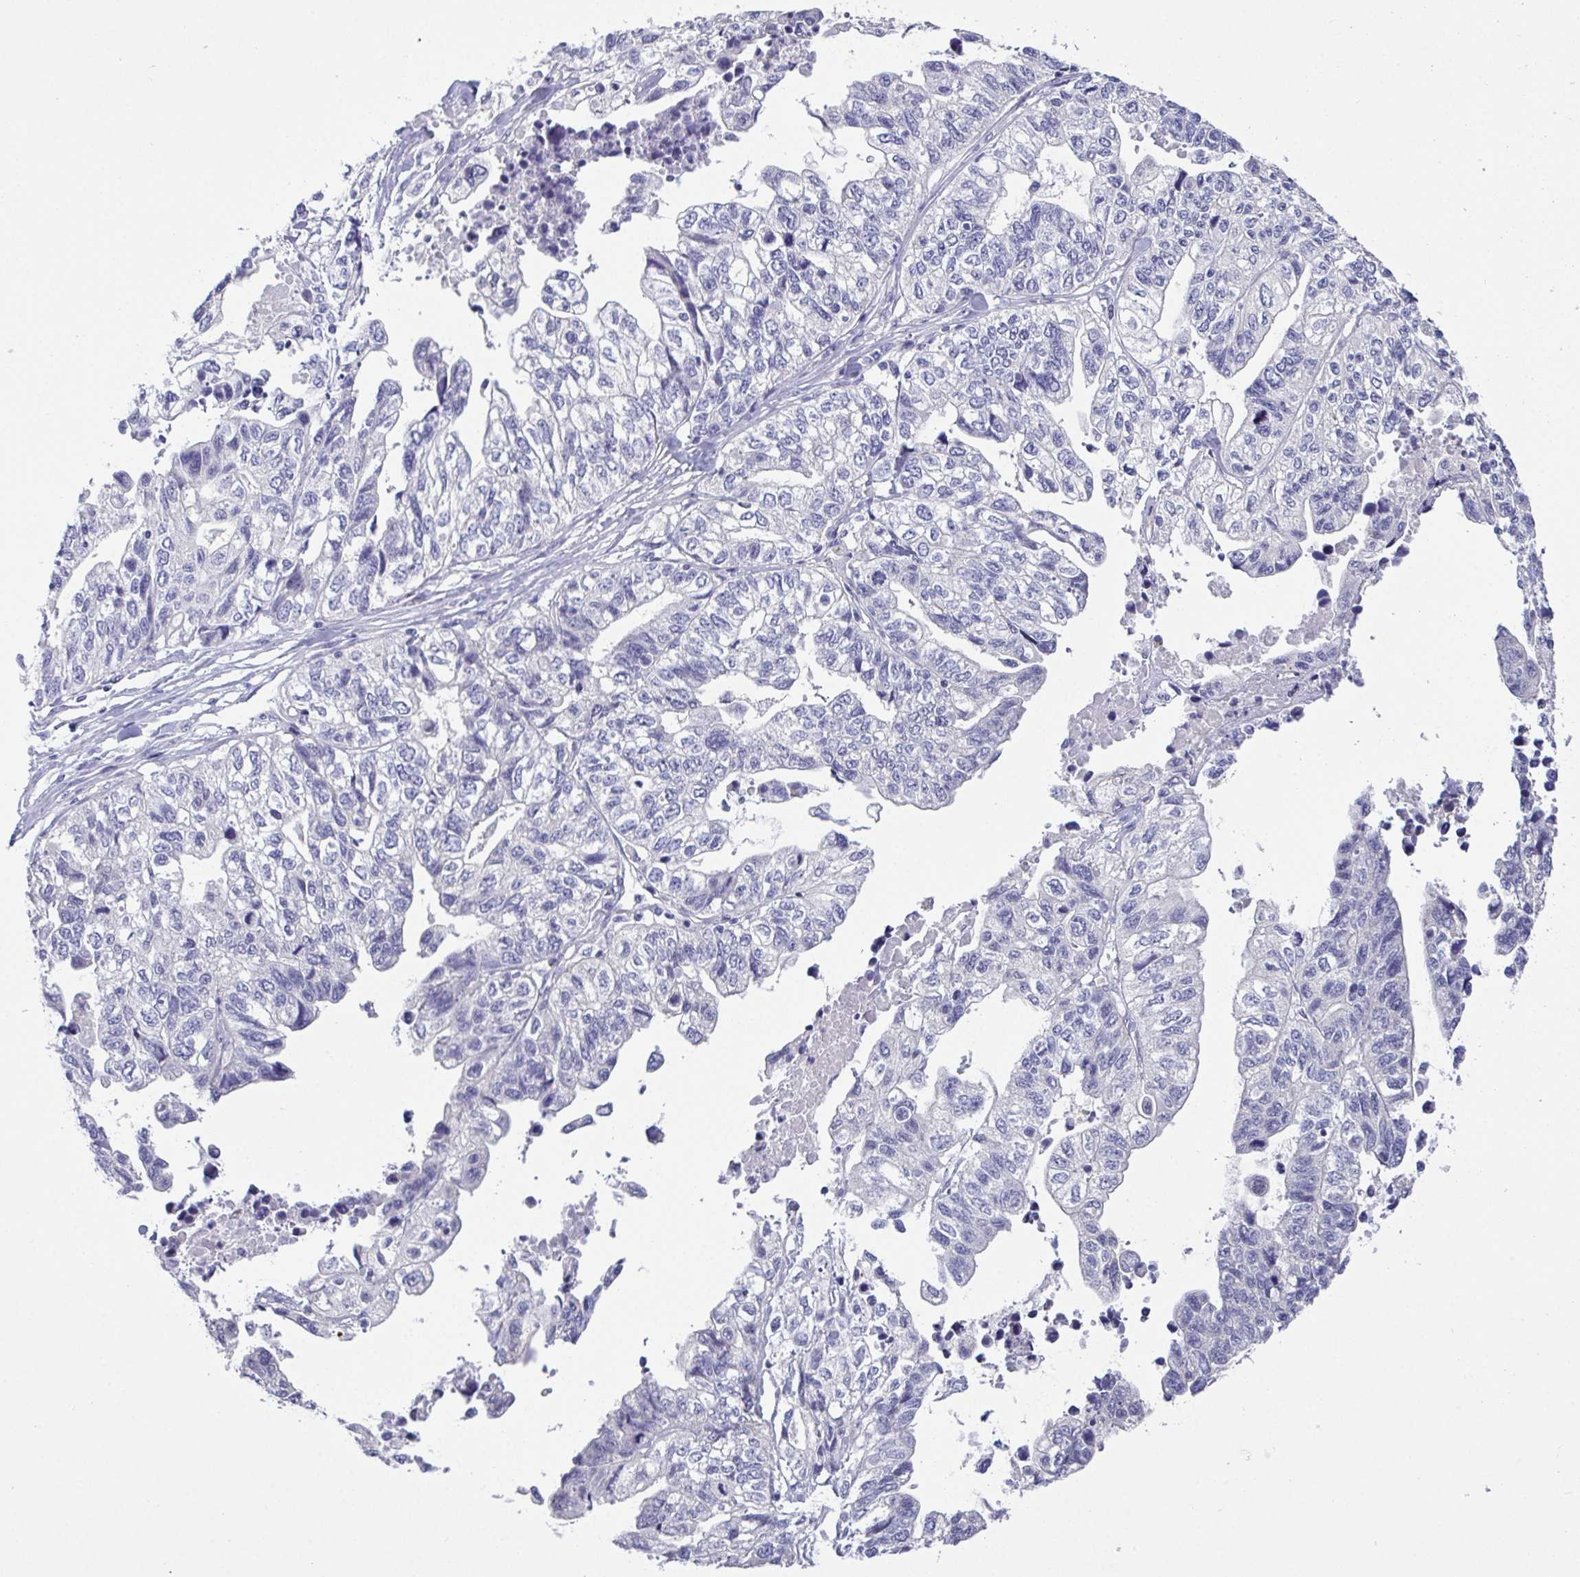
{"staining": {"intensity": "negative", "quantity": "none", "location": "none"}, "tissue": "stomach cancer", "cell_type": "Tumor cells", "image_type": "cancer", "snomed": [{"axis": "morphology", "description": "Adenocarcinoma, NOS"}, {"axis": "topography", "description": "Stomach, upper"}], "caption": "Protein analysis of stomach cancer reveals no significant expression in tumor cells.", "gene": "C4orf33", "patient": {"sex": "female", "age": 67}}